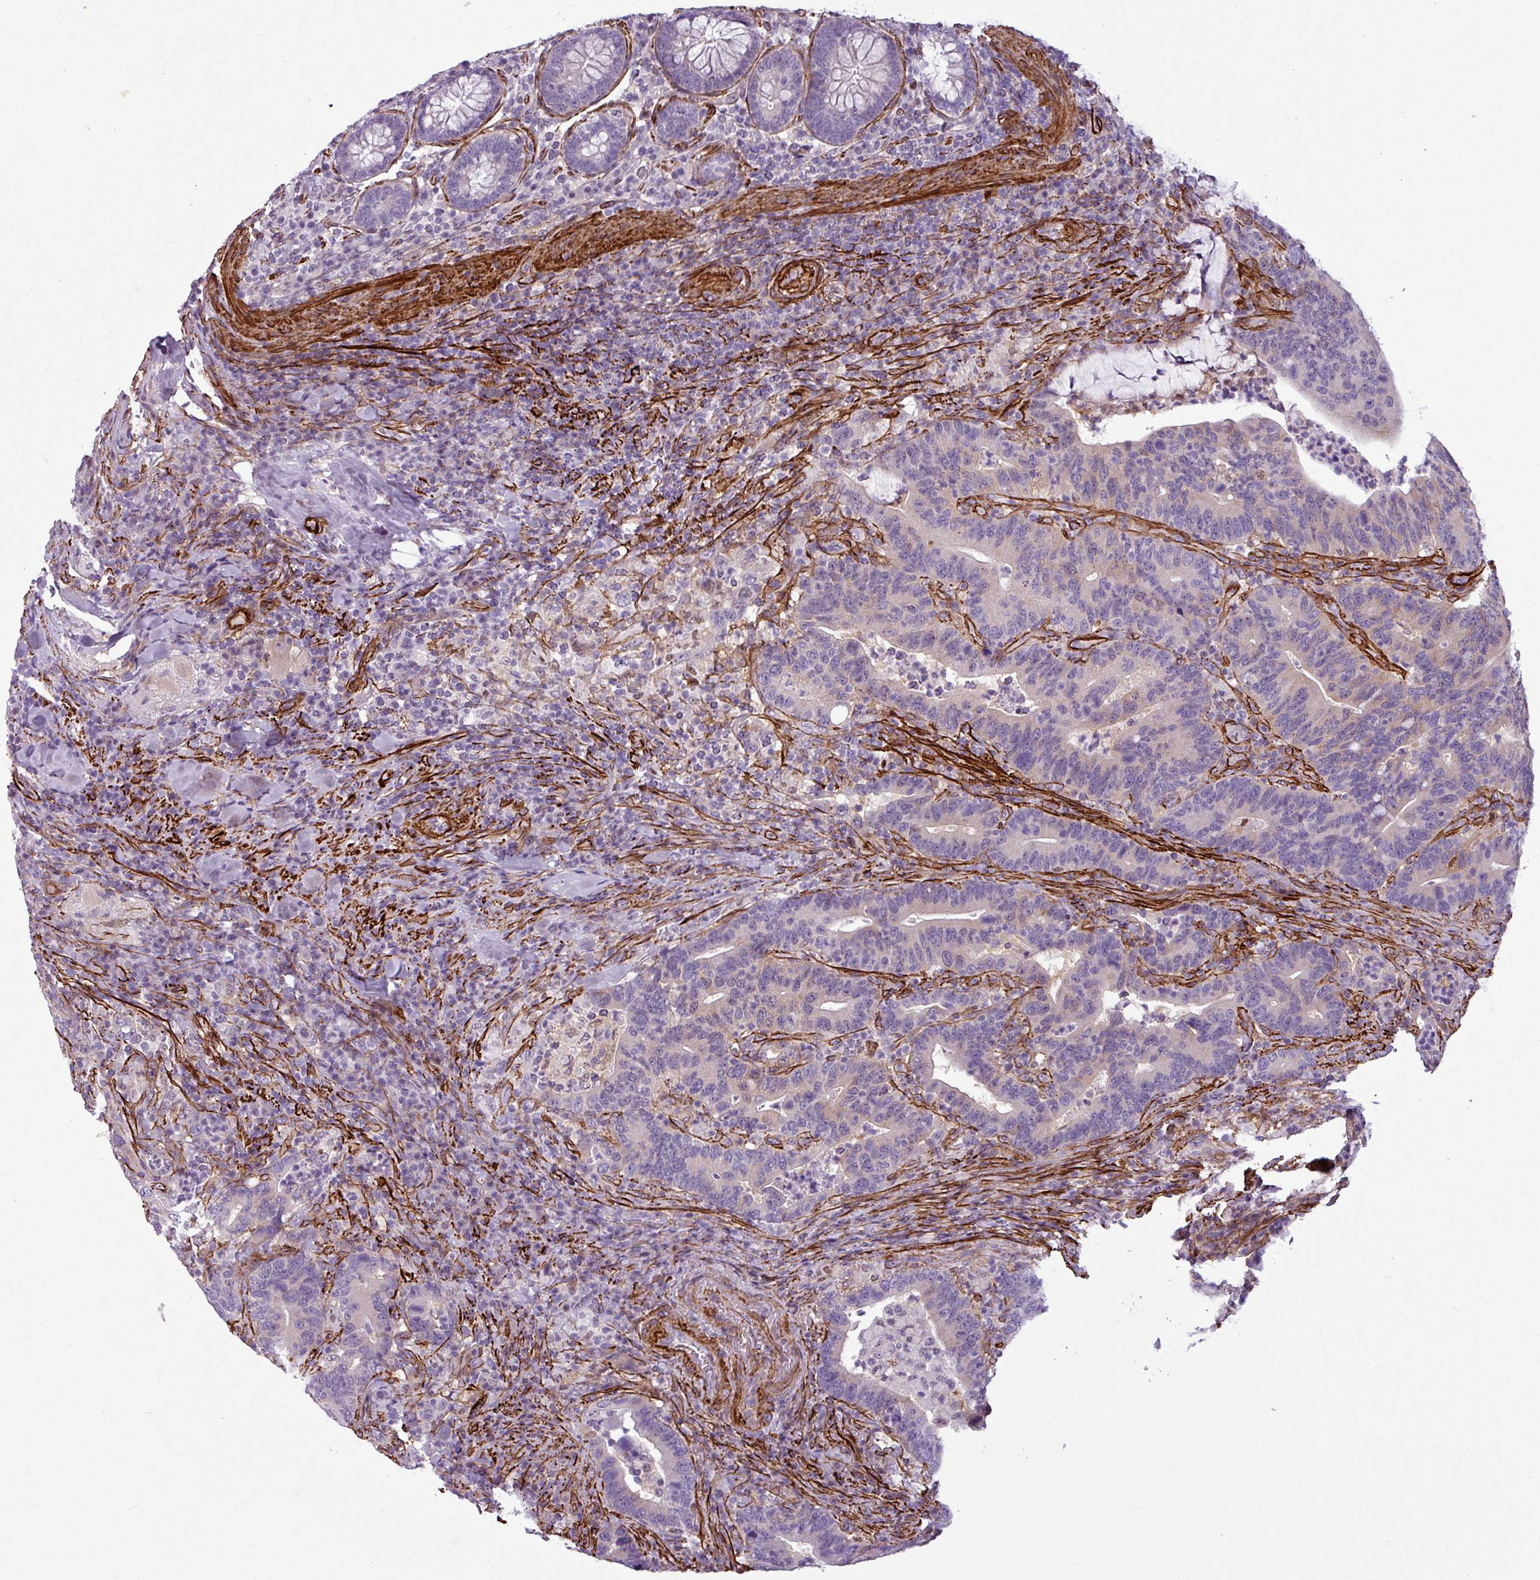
{"staining": {"intensity": "moderate", "quantity": "<25%", "location": "cytoplasmic/membranous"}, "tissue": "colorectal cancer", "cell_type": "Tumor cells", "image_type": "cancer", "snomed": [{"axis": "morphology", "description": "Adenocarcinoma, NOS"}, {"axis": "topography", "description": "Colon"}], "caption": "Human colorectal adenocarcinoma stained with a brown dye reveals moderate cytoplasmic/membranous positive expression in approximately <25% of tumor cells.", "gene": "ATP10A", "patient": {"sex": "female", "age": 66}}